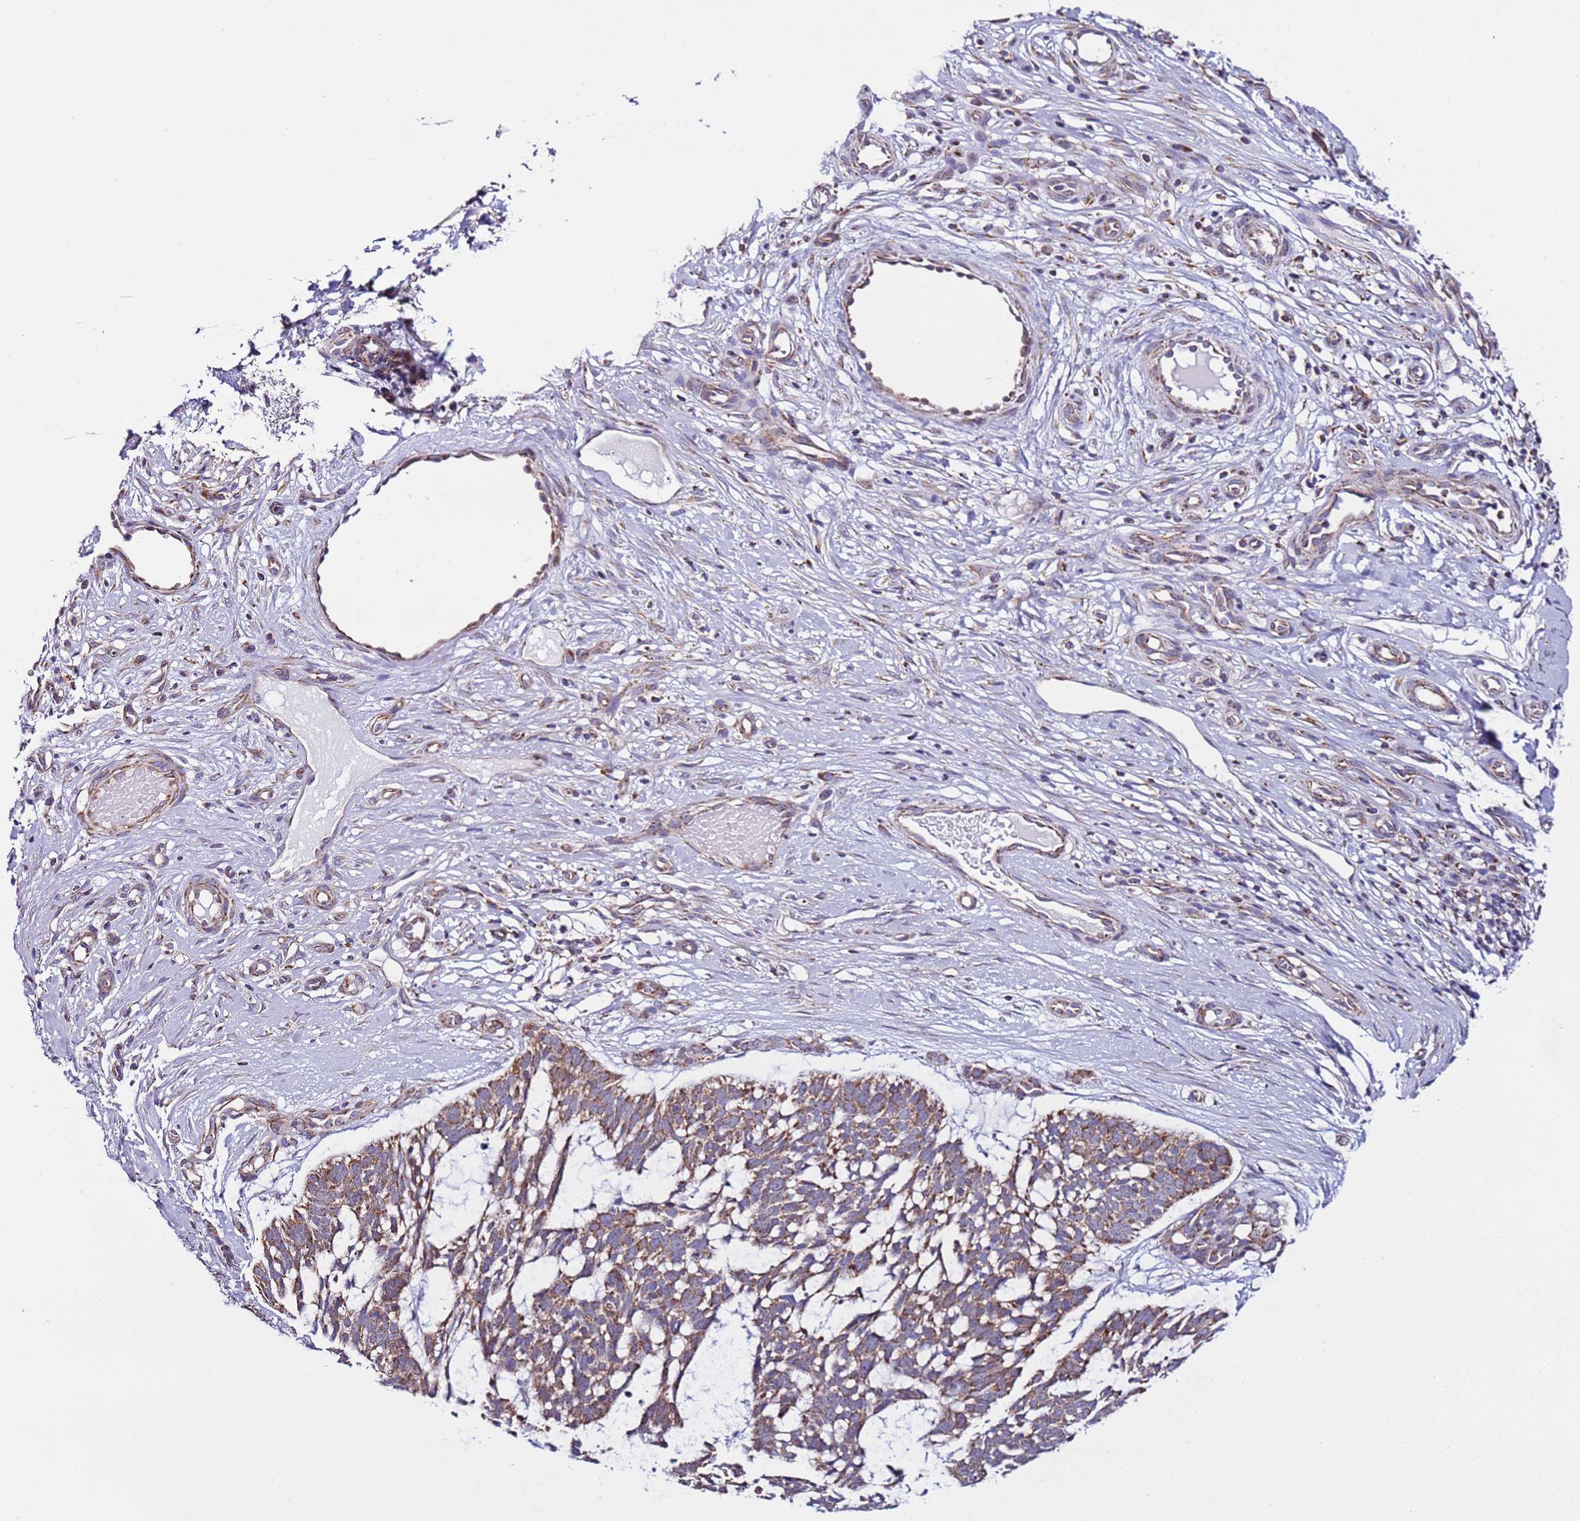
{"staining": {"intensity": "moderate", "quantity": ">75%", "location": "cytoplasmic/membranous"}, "tissue": "skin cancer", "cell_type": "Tumor cells", "image_type": "cancer", "snomed": [{"axis": "morphology", "description": "Basal cell carcinoma"}, {"axis": "topography", "description": "Skin"}], "caption": "High-power microscopy captured an immunohistochemistry image of skin cancer (basal cell carcinoma), revealing moderate cytoplasmic/membranous positivity in about >75% of tumor cells.", "gene": "AHI1", "patient": {"sex": "male", "age": 88}}